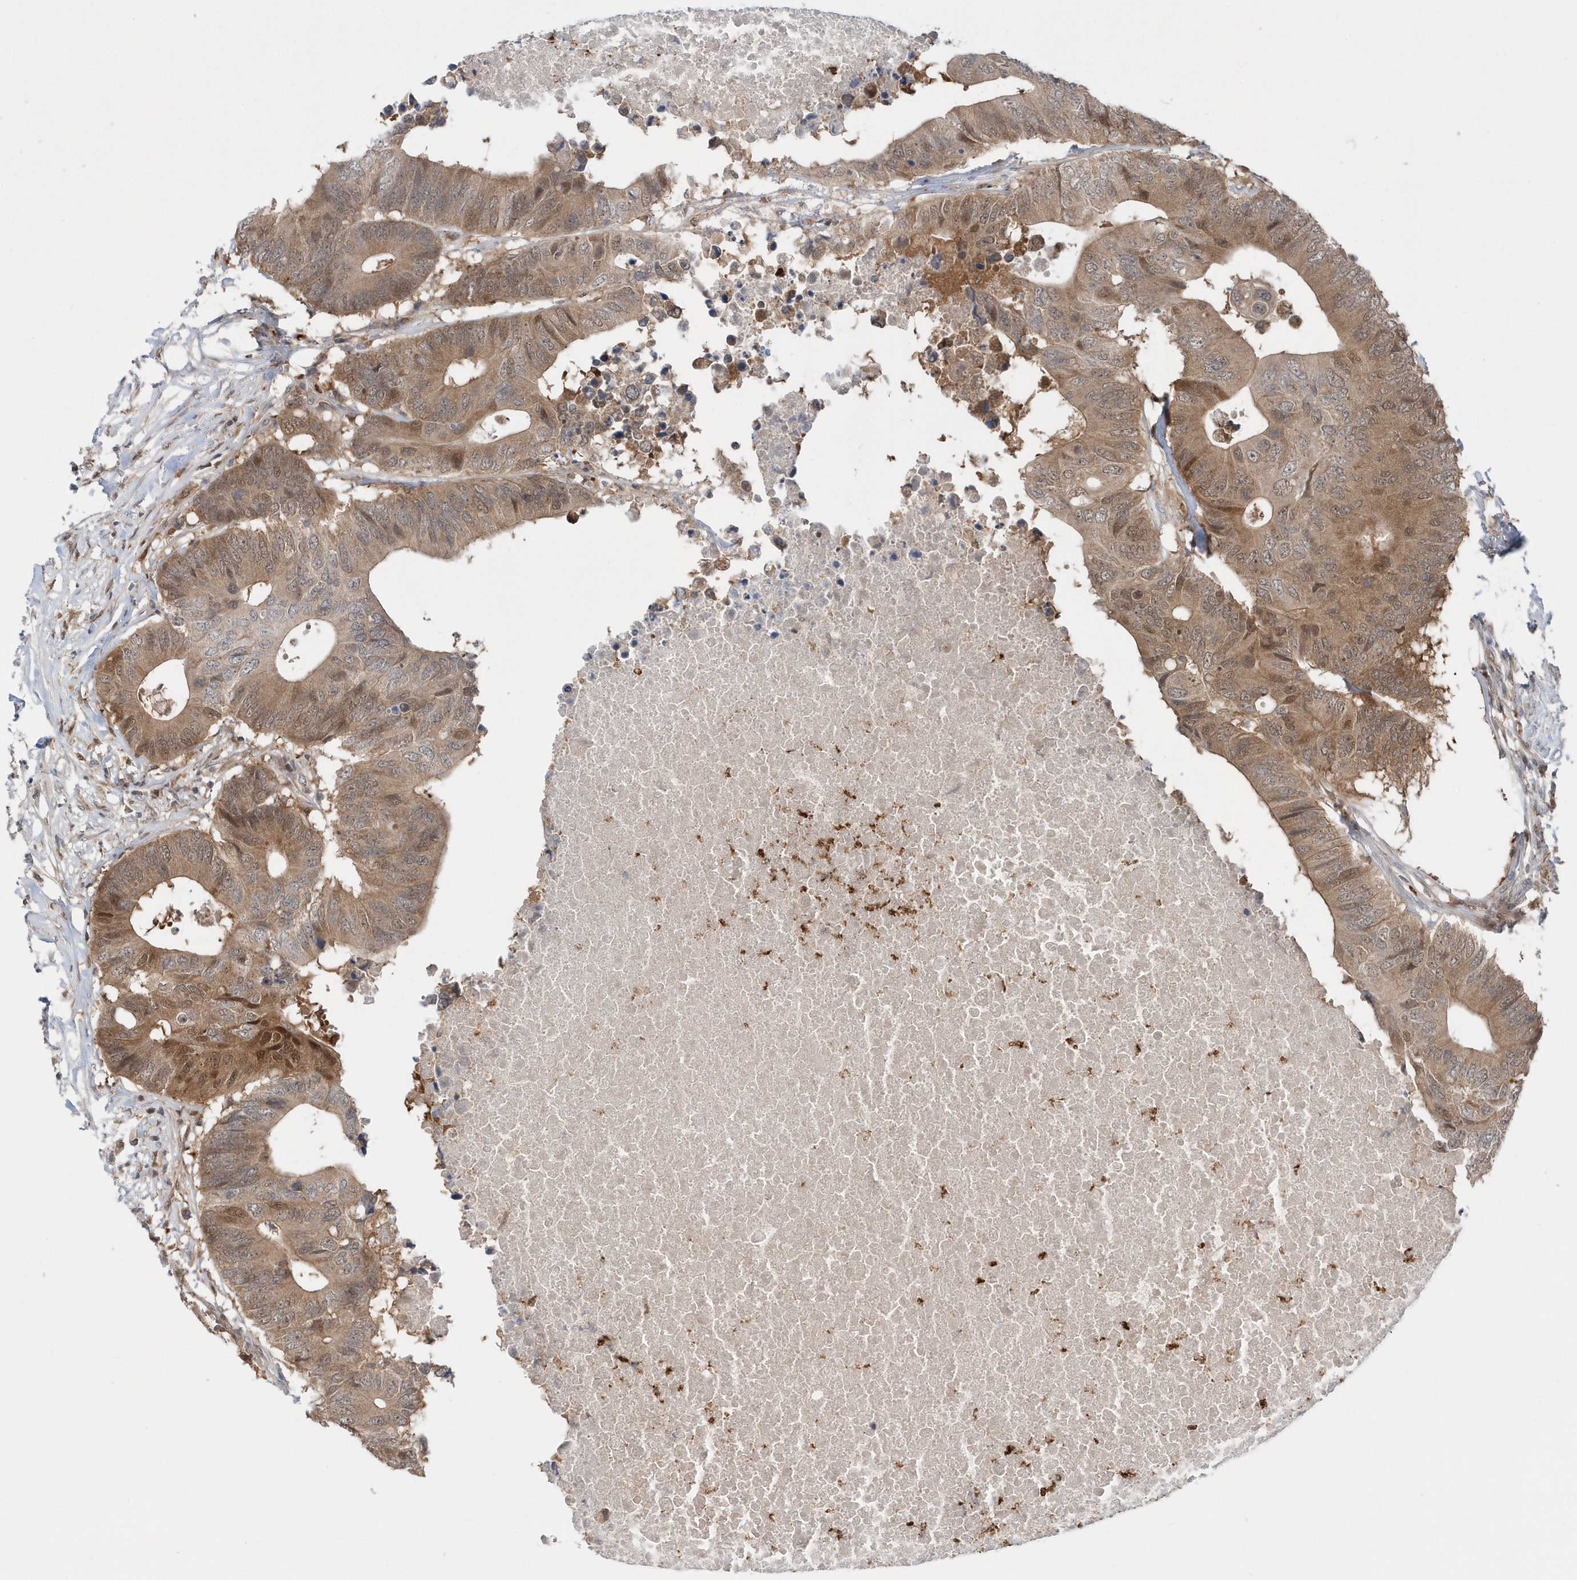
{"staining": {"intensity": "moderate", "quantity": ">75%", "location": "cytoplasmic/membranous,nuclear"}, "tissue": "colorectal cancer", "cell_type": "Tumor cells", "image_type": "cancer", "snomed": [{"axis": "morphology", "description": "Adenocarcinoma, NOS"}, {"axis": "topography", "description": "Colon"}], "caption": "A micrograph showing moderate cytoplasmic/membranous and nuclear expression in approximately >75% of tumor cells in colorectal adenocarcinoma, as visualized by brown immunohistochemical staining.", "gene": "RNF7", "patient": {"sex": "male", "age": 71}}